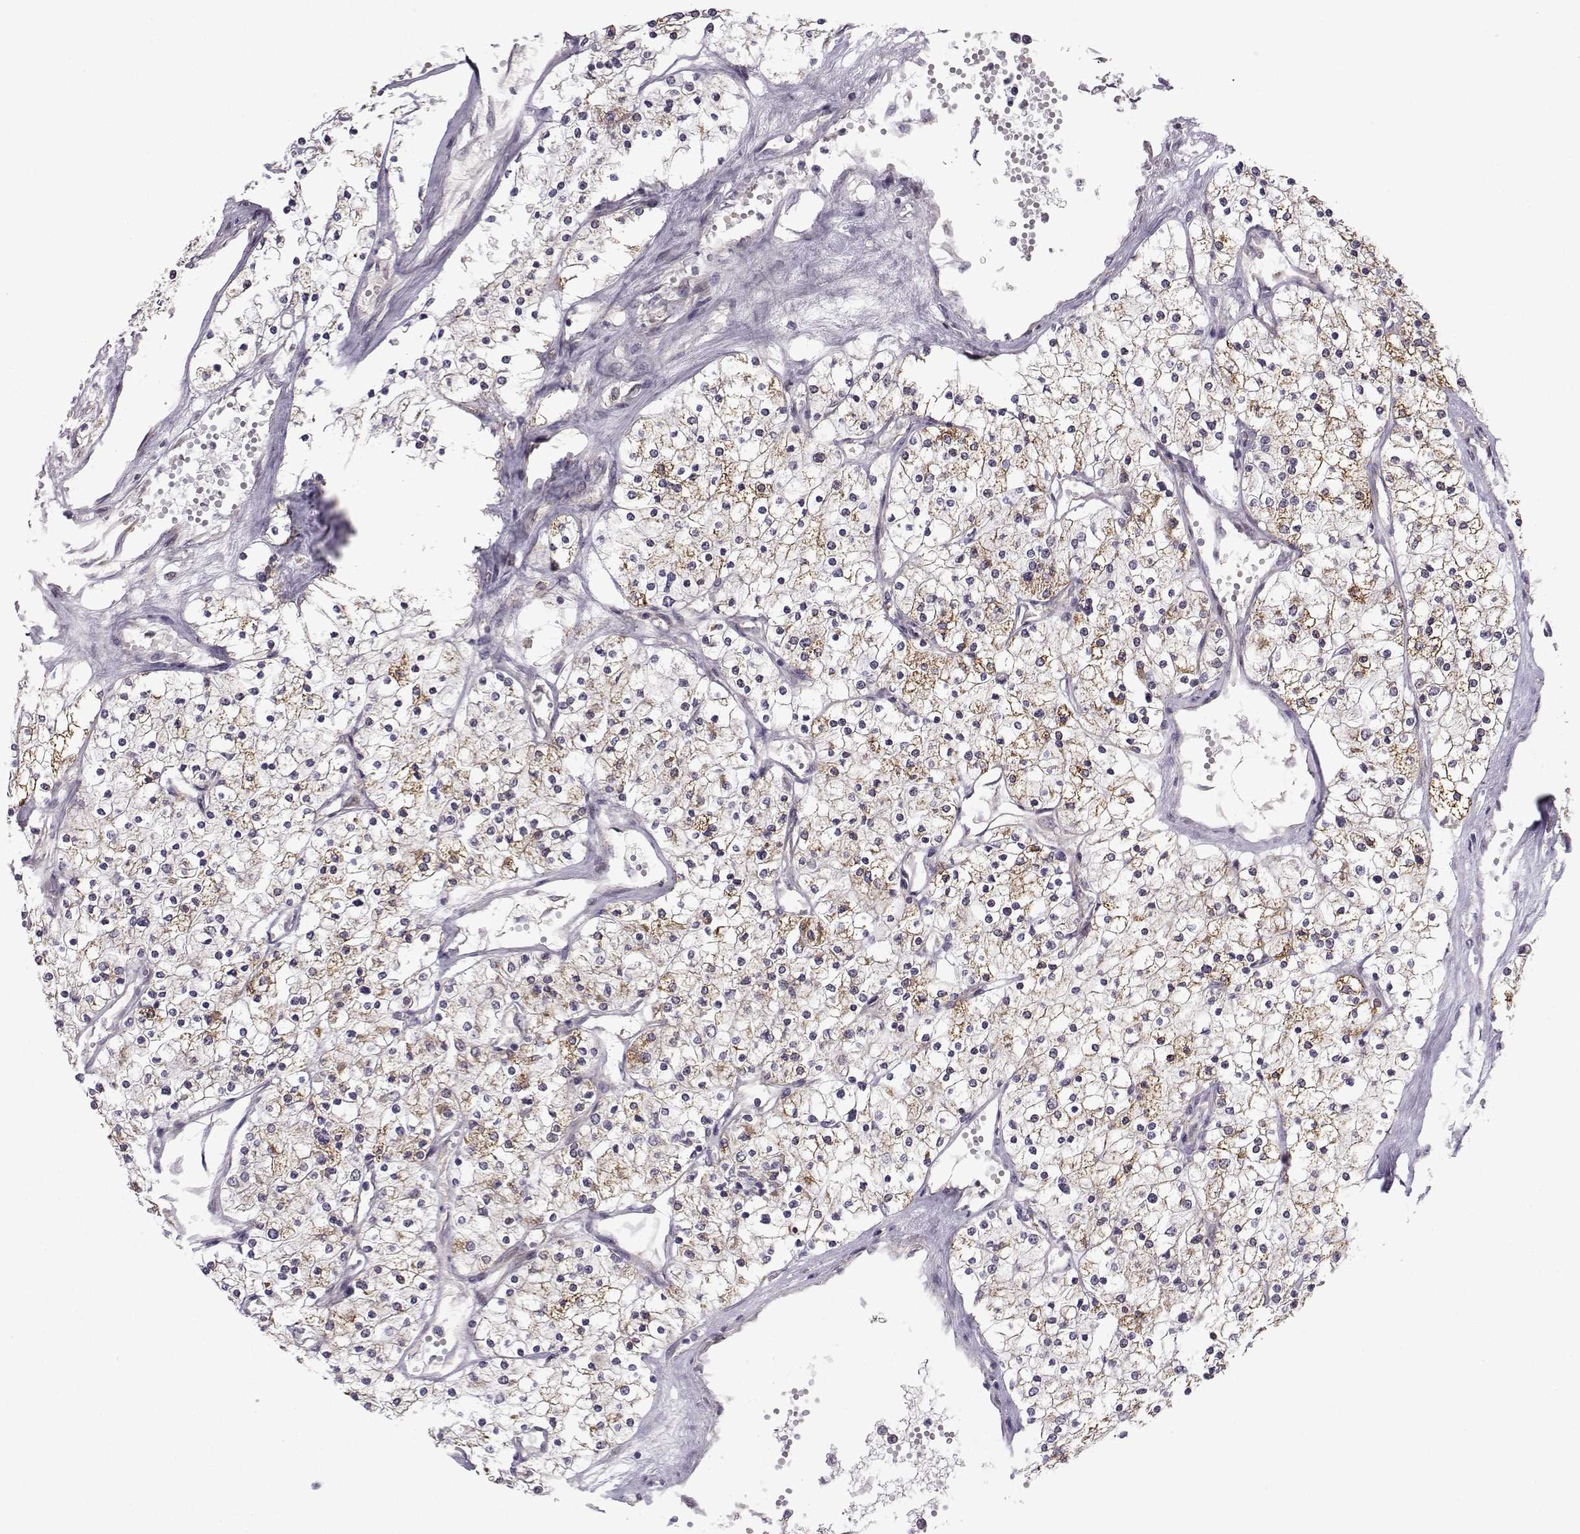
{"staining": {"intensity": "moderate", "quantity": "25%-75%", "location": "cytoplasmic/membranous"}, "tissue": "renal cancer", "cell_type": "Tumor cells", "image_type": "cancer", "snomed": [{"axis": "morphology", "description": "Adenocarcinoma, NOS"}, {"axis": "topography", "description": "Kidney"}], "caption": "Immunohistochemical staining of human renal adenocarcinoma shows medium levels of moderate cytoplasmic/membranous protein expression in approximately 25%-75% of tumor cells.", "gene": "NECAB3", "patient": {"sex": "male", "age": 80}}